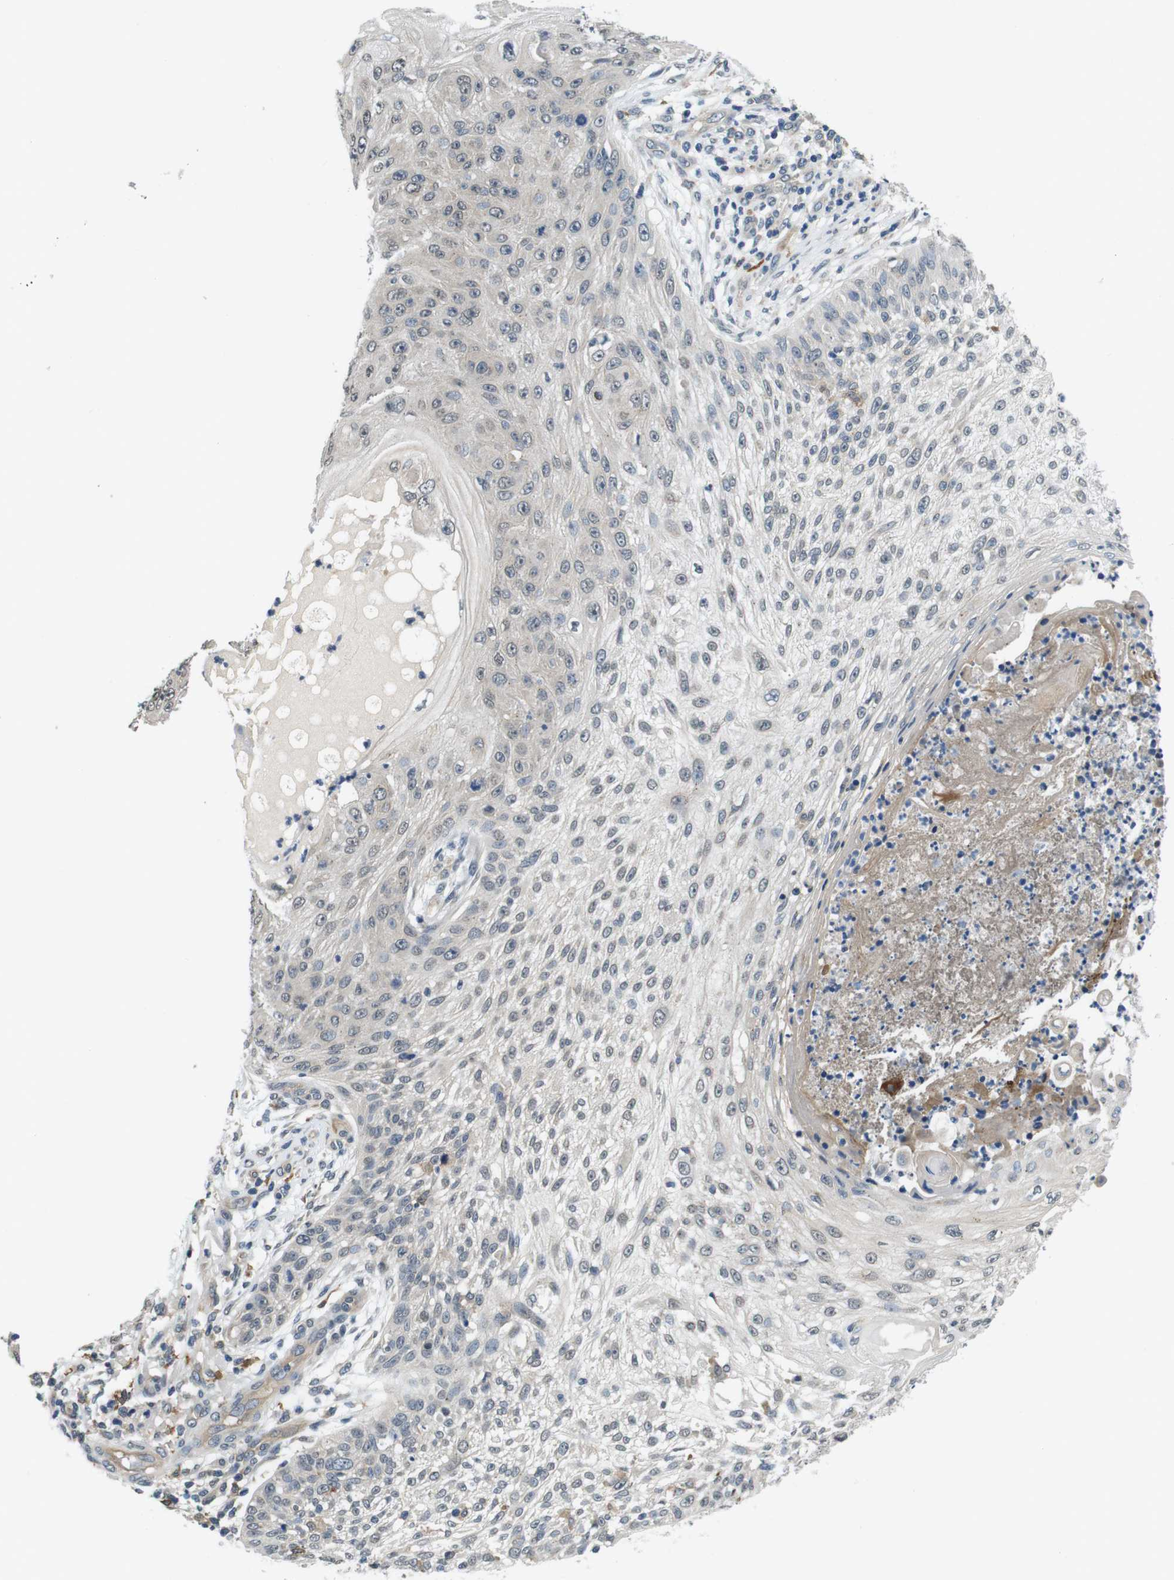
{"staining": {"intensity": "weak", "quantity": "<25%", "location": "nuclear"}, "tissue": "skin cancer", "cell_type": "Tumor cells", "image_type": "cancer", "snomed": [{"axis": "morphology", "description": "Squamous cell carcinoma, NOS"}, {"axis": "topography", "description": "Skin"}], "caption": "Immunohistochemical staining of human squamous cell carcinoma (skin) exhibits no significant staining in tumor cells. (Brightfield microscopy of DAB (3,3'-diaminobenzidine) IHC at high magnification).", "gene": "CD163L1", "patient": {"sex": "female", "age": 80}}